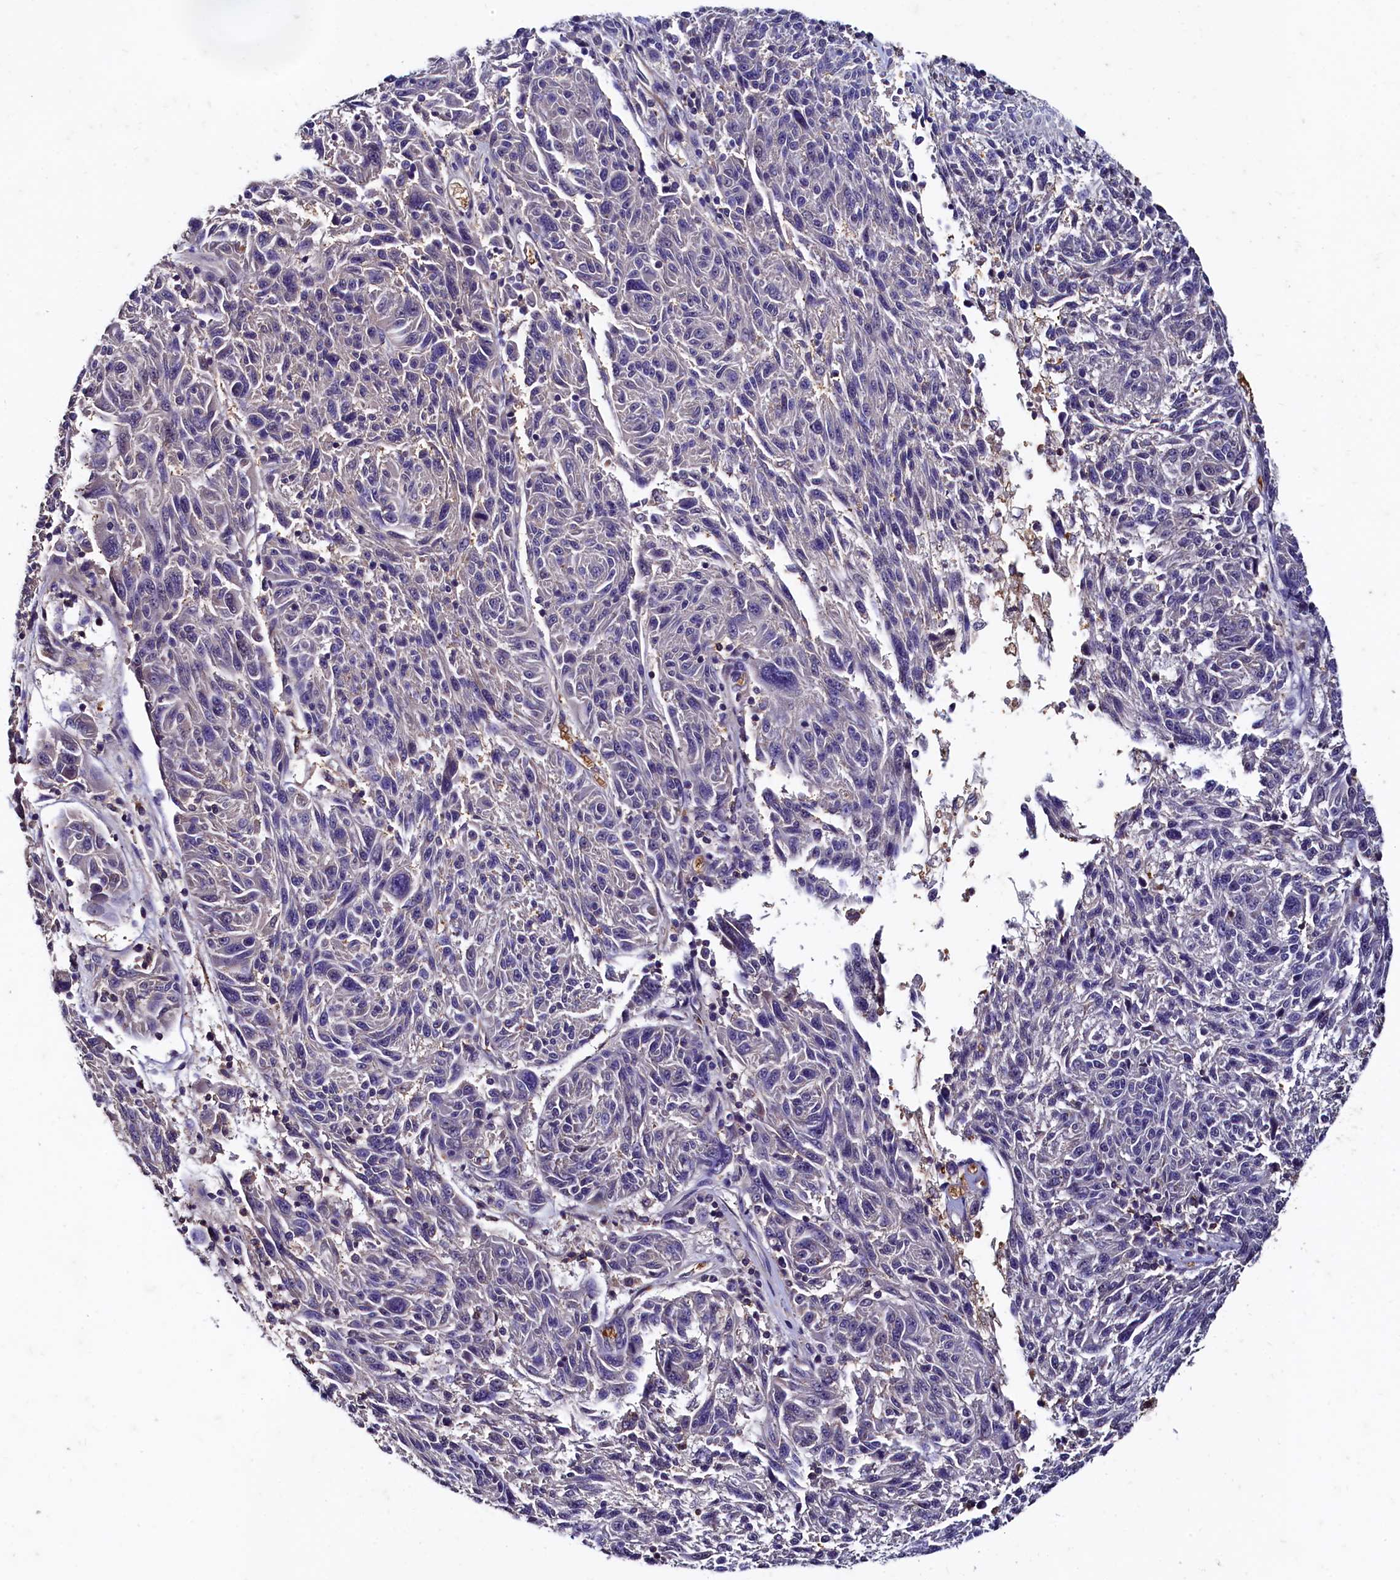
{"staining": {"intensity": "negative", "quantity": "none", "location": "none"}, "tissue": "melanoma", "cell_type": "Tumor cells", "image_type": "cancer", "snomed": [{"axis": "morphology", "description": "Malignant melanoma, NOS"}, {"axis": "topography", "description": "Skin"}], "caption": "Melanoma stained for a protein using IHC shows no expression tumor cells.", "gene": "CSTPP1", "patient": {"sex": "male", "age": 53}}